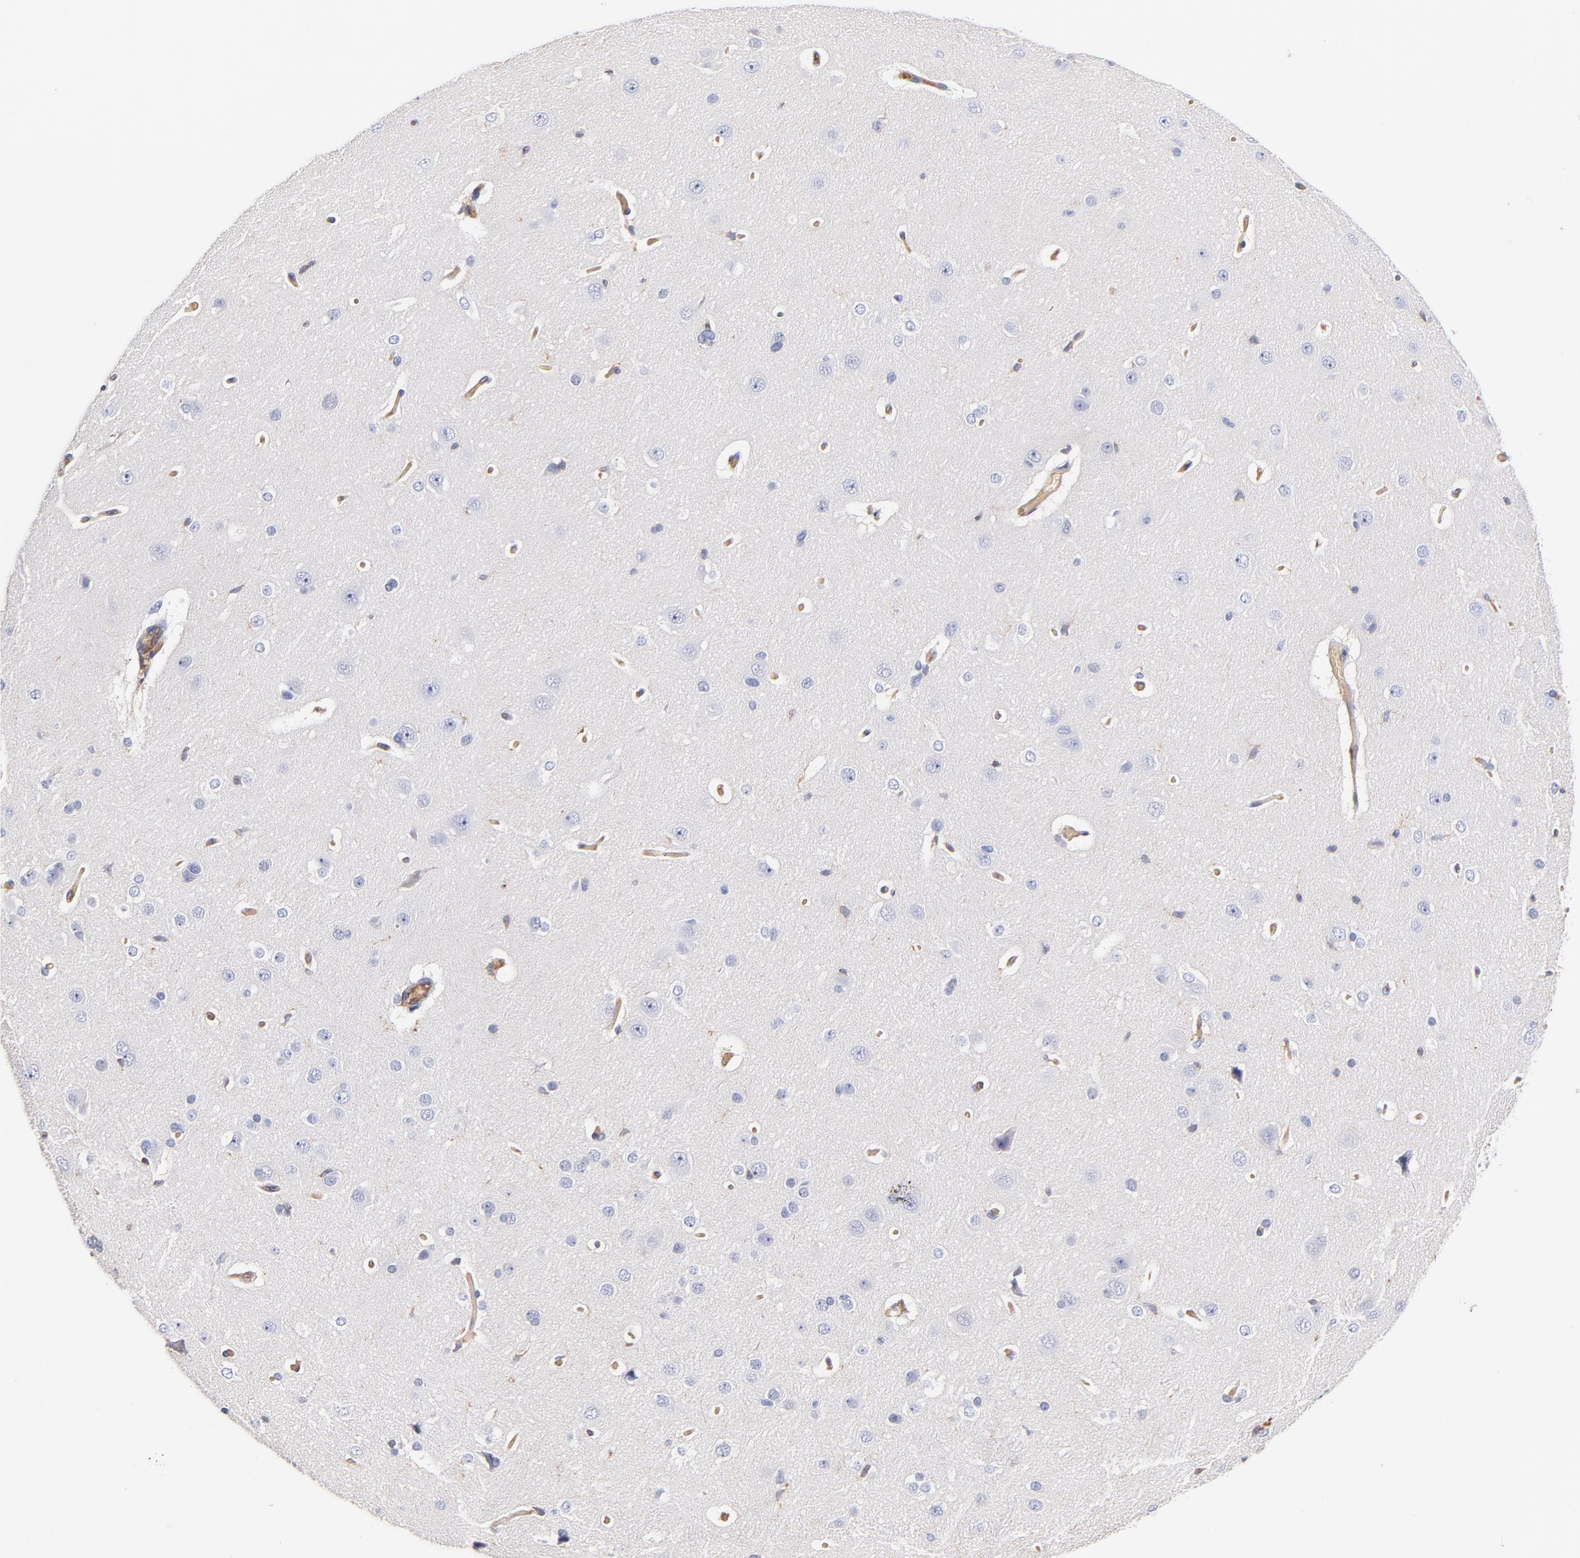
{"staining": {"intensity": "moderate", "quantity": ">75%", "location": "cytoplasmic/membranous"}, "tissue": "cerebral cortex", "cell_type": "Endothelial cells", "image_type": "normal", "snomed": [{"axis": "morphology", "description": "Normal tissue, NOS"}, {"axis": "topography", "description": "Cerebral cortex"}], "caption": "A brown stain highlights moderate cytoplasmic/membranous staining of a protein in endothelial cells of normal human cerebral cortex. The staining was performed using DAB to visualize the protein expression in brown, while the nuclei were stained in blue with hematoxylin (Magnification: 20x).", "gene": "CD2AP", "patient": {"sex": "female", "age": 45}}